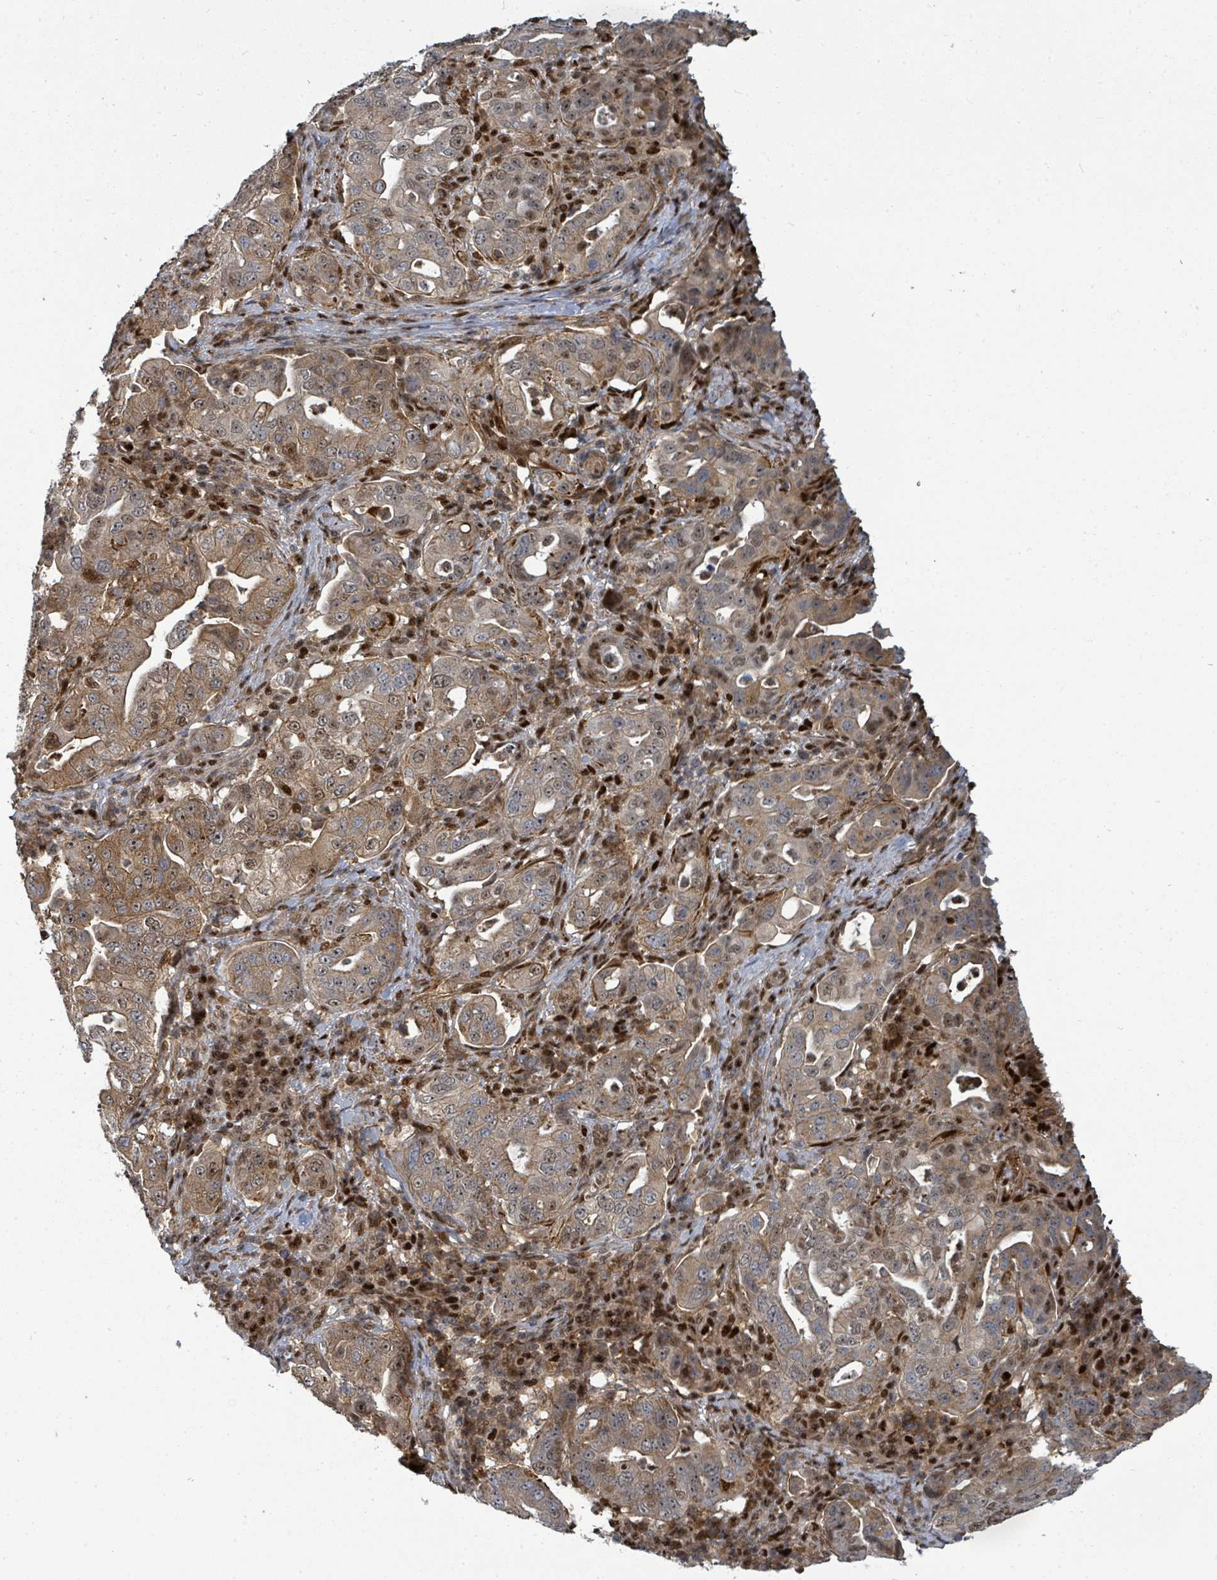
{"staining": {"intensity": "moderate", "quantity": ">75%", "location": "cytoplasmic/membranous,nuclear"}, "tissue": "pancreatic cancer", "cell_type": "Tumor cells", "image_type": "cancer", "snomed": [{"axis": "morphology", "description": "Normal tissue, NOS"}, {"axis": "morphology", "description": "Adenocarcinoma, NOS"}, {"axis": "topography", "description": "Lymph node"}, {"axis": "topography", "description": "Pancreas"}], "caption": "Brown immunohistochemical staining in human pancreatic adenocarcinoma reveals moderate cytoplasmic/membranous and nuclear expression in approximately >75% of tumor cells.", "gene": "TRDMT1", "patient": {"sex": "female", "age": 67}}